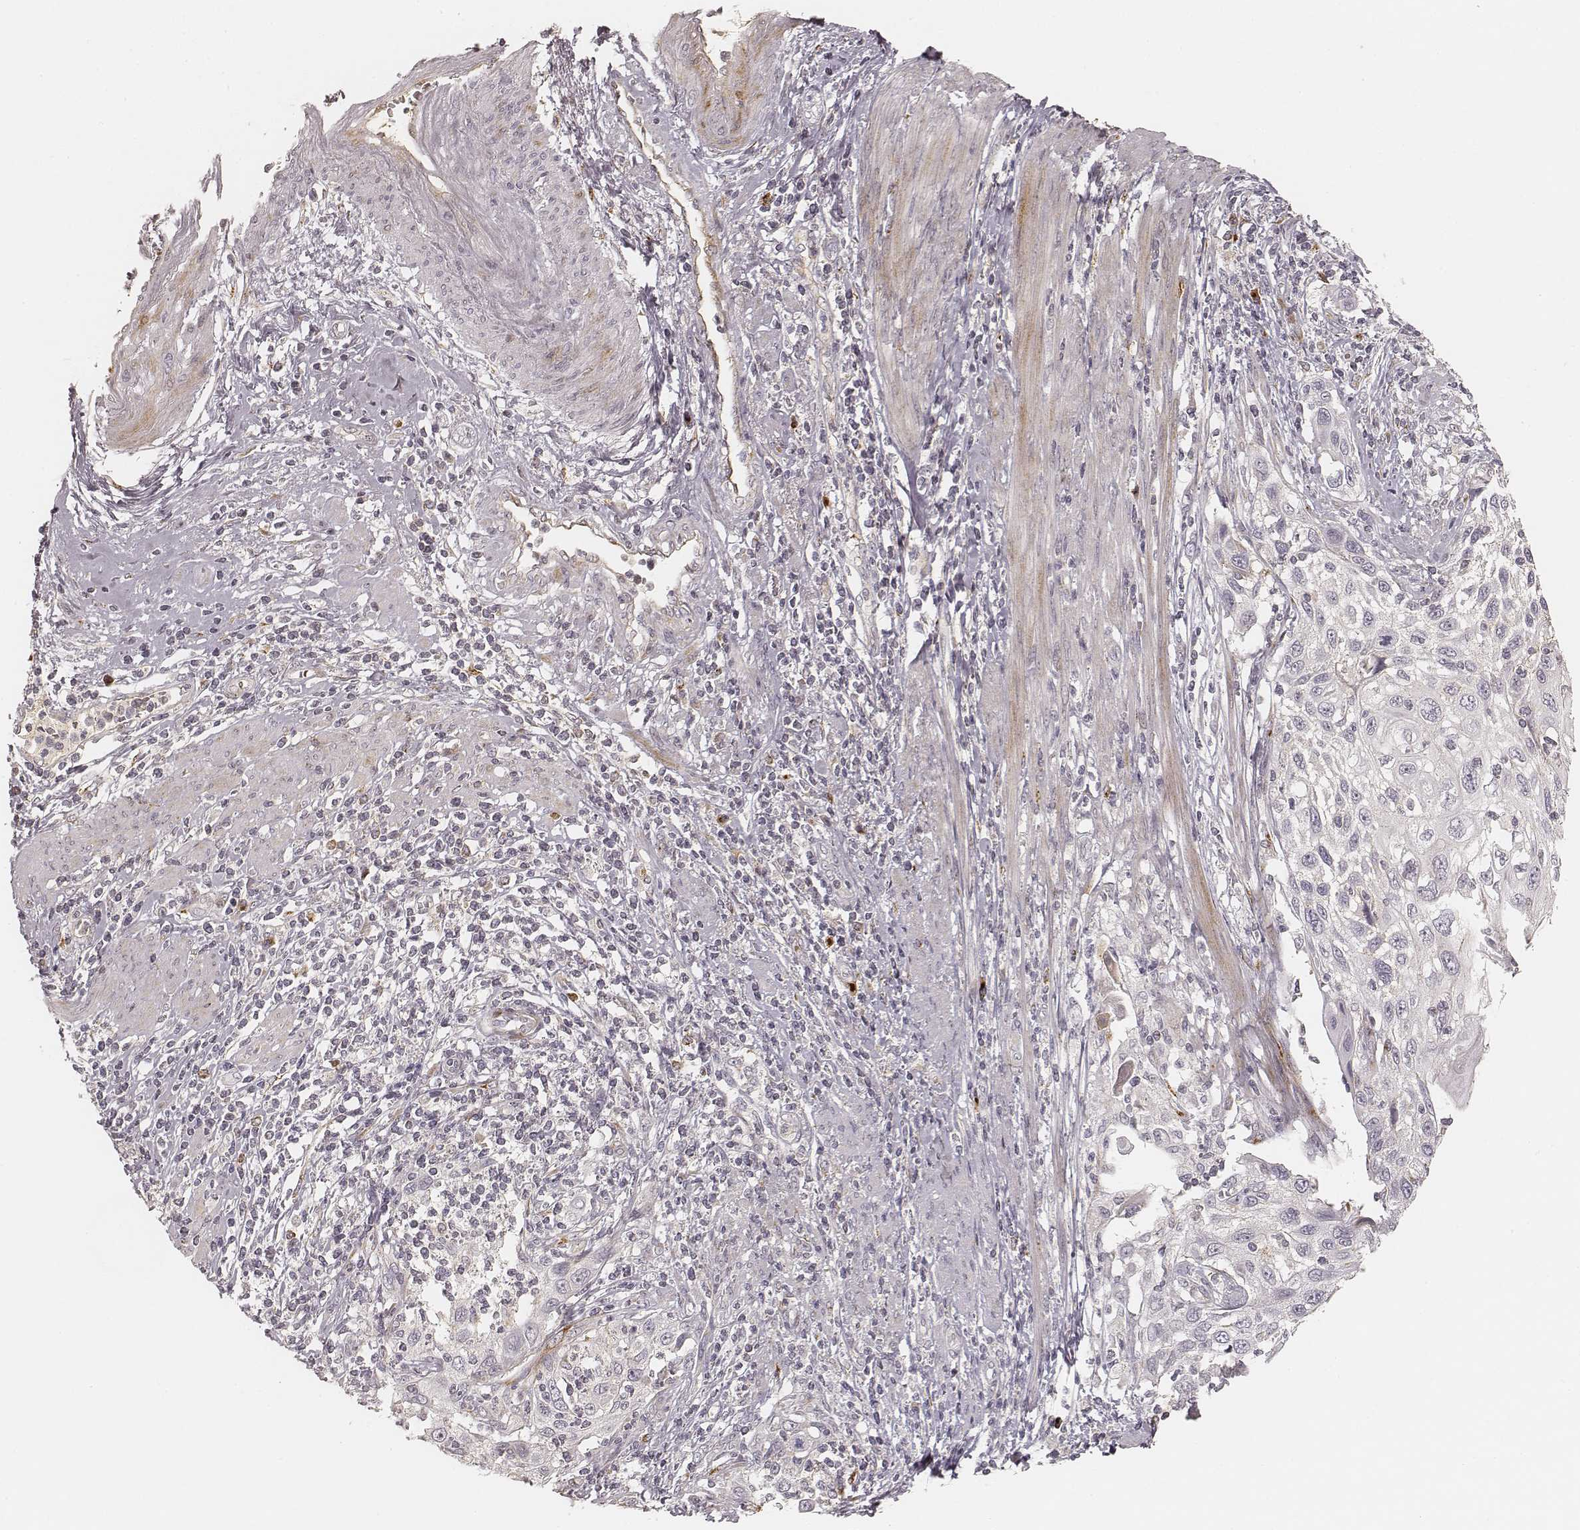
{"staining": {"intensity": "weak", "quantity": "<25%", "location": "cytoplasmic/membranous"}, "tissue": "cervical cancer", "cell_type": "Tumor cells", "image_type": "cancer", "snomed": [{"axis": "morphology", "description": "Squamous cell carcinoma, NOS"}, {"axis": "topography", "description": "Cervix"}], "caption": "The micrograph exhibits no staining of tumor cells in cervical cancer (squamous cell carcinoma).", "gene": "GORASP2", "patient": {"sex": "female", "age": 70}}